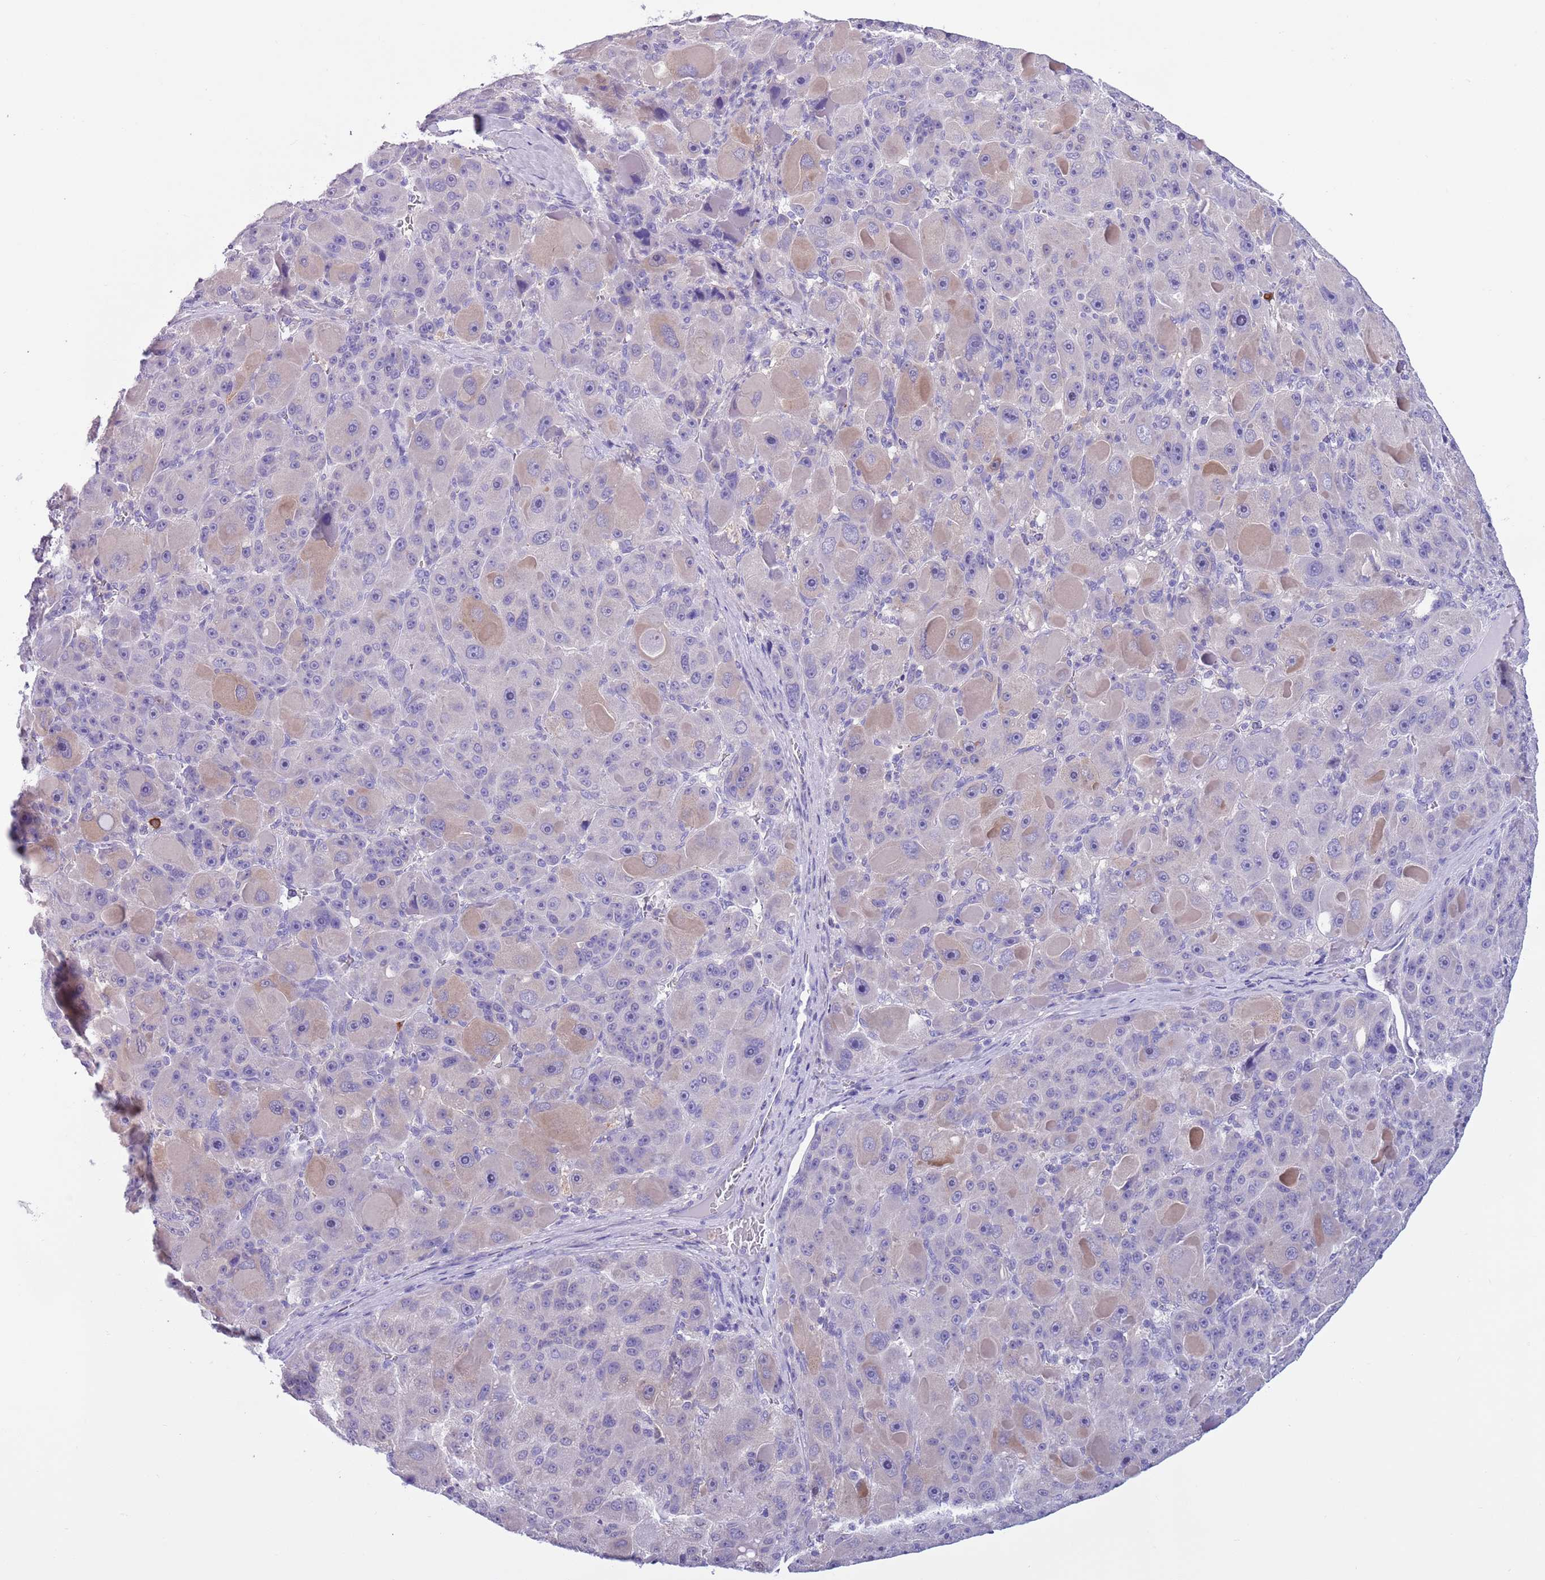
{"staining": {"intensity": "weak", "quantity": "<25%", "location": "cytoplasmic/membranous"}, "tissue": "liver cancer", "cell_type": "Tumor cells", "image_type": "cancer", "snomed": [{"axis": "morphology", "description": "Carcinoma, Hepatocellular, NOS"}, {"axis": "topography", "description": "Liver"}], "caption": "The IHC histopathology image has no significant staining in tumor cells of liver hepatocellular carcinoma tissue.", "gene": "PFKFB2", "patient": {"sex": "male", "age": 76}}